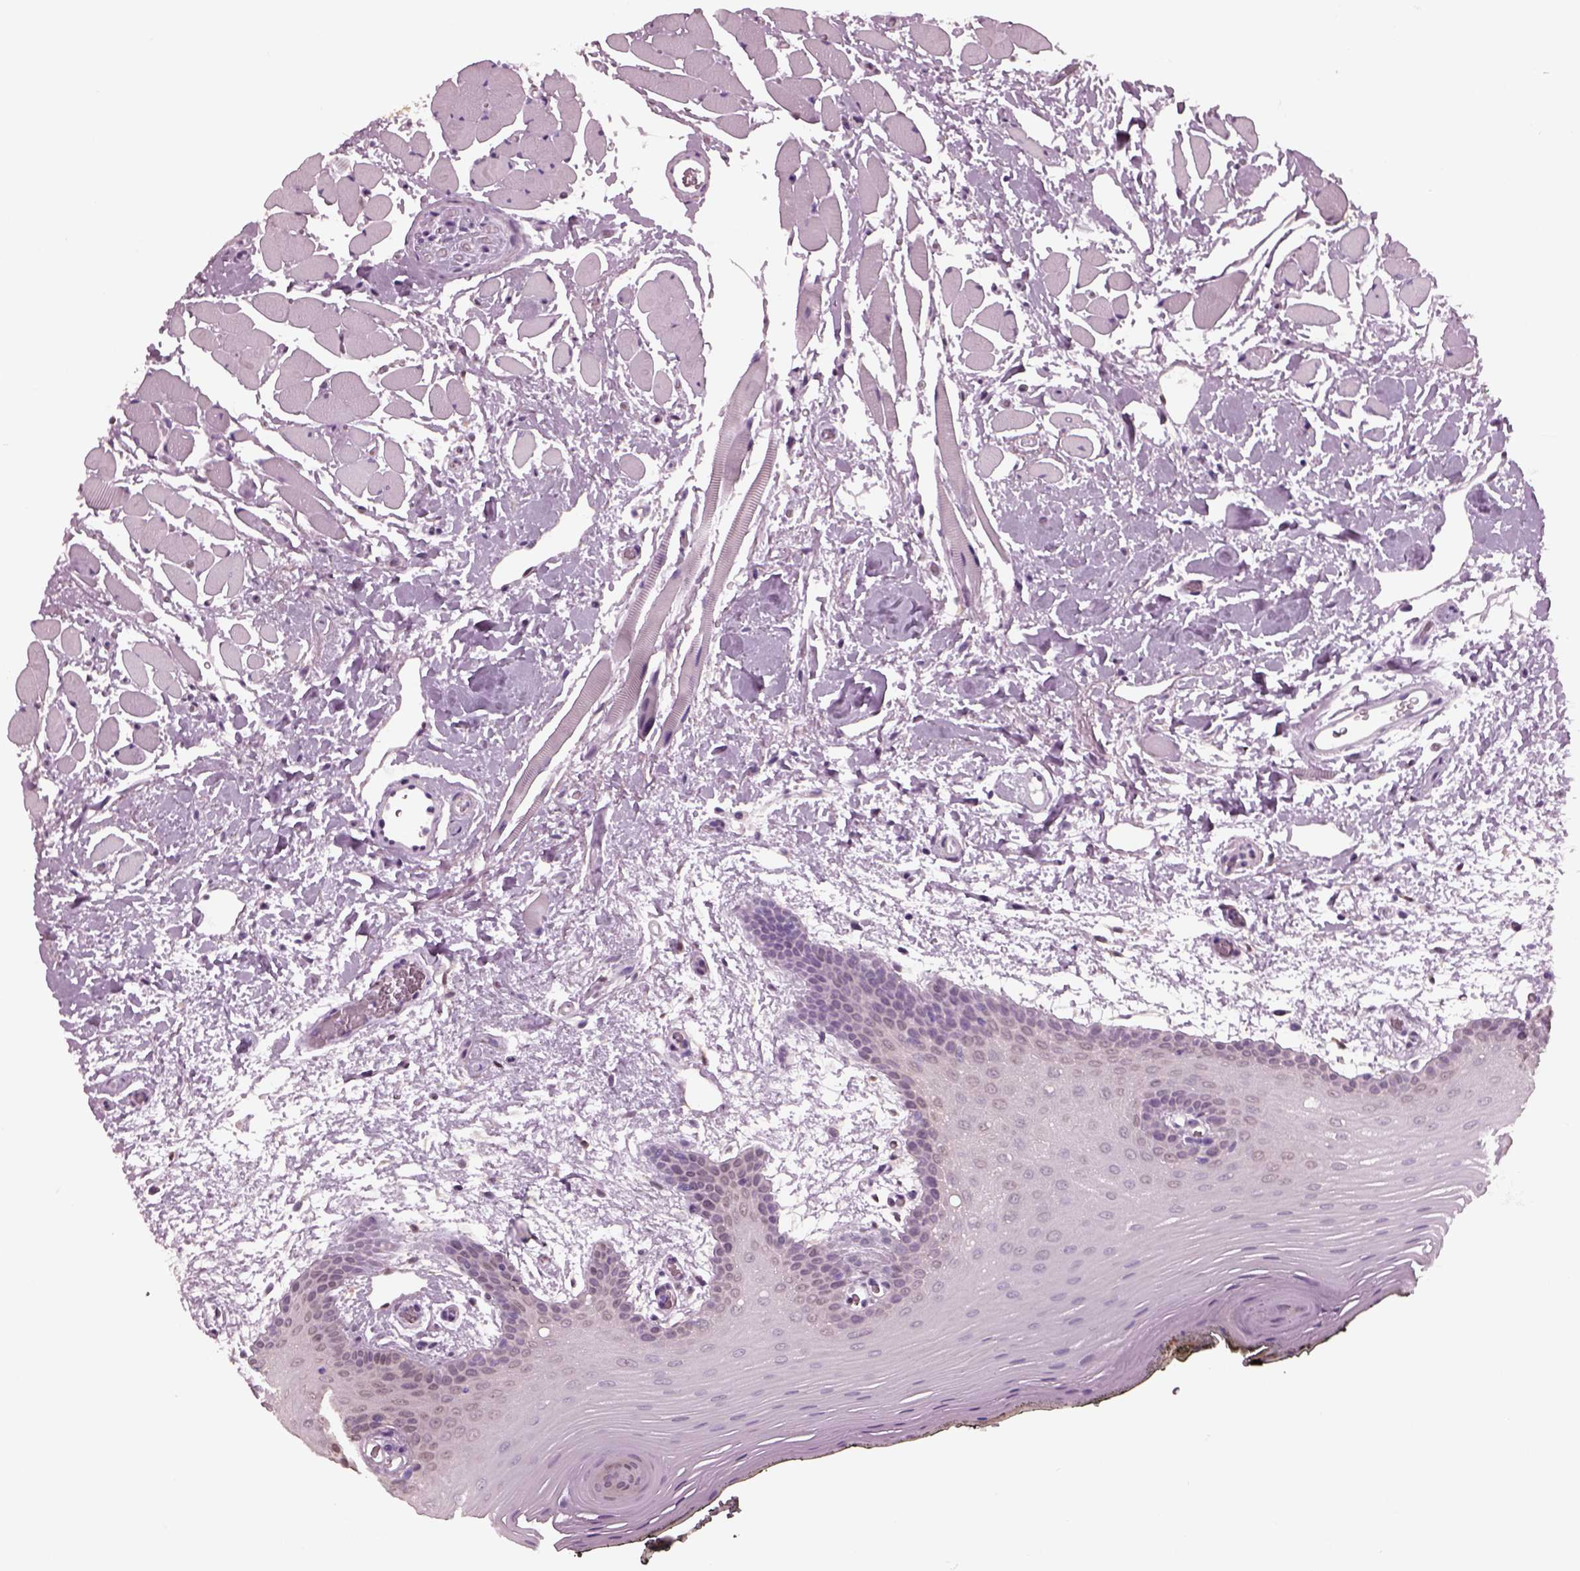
{"staining": {"intensity": "negative", "quantity": "none", "location": "none"}, "tissue": "oral mucosa", "cell_type": "Squamous epithelial cells", "image_type": "normal", "snomed": [{"axis": "morphology", "description": "Normal tissue, NOS"}, {"axis": "topography", "description": "Oral tissue"}, {"axis": "topography", "description": "Head-Neck"}], "caption": "This is an immunohistochemistry (IHC) micrograph of unremarkable human oral mucosa. There is no positivity in squamous epithelial cells.", "gene": "TPPP2", "patient": {"sex": "male", "age": 65}}